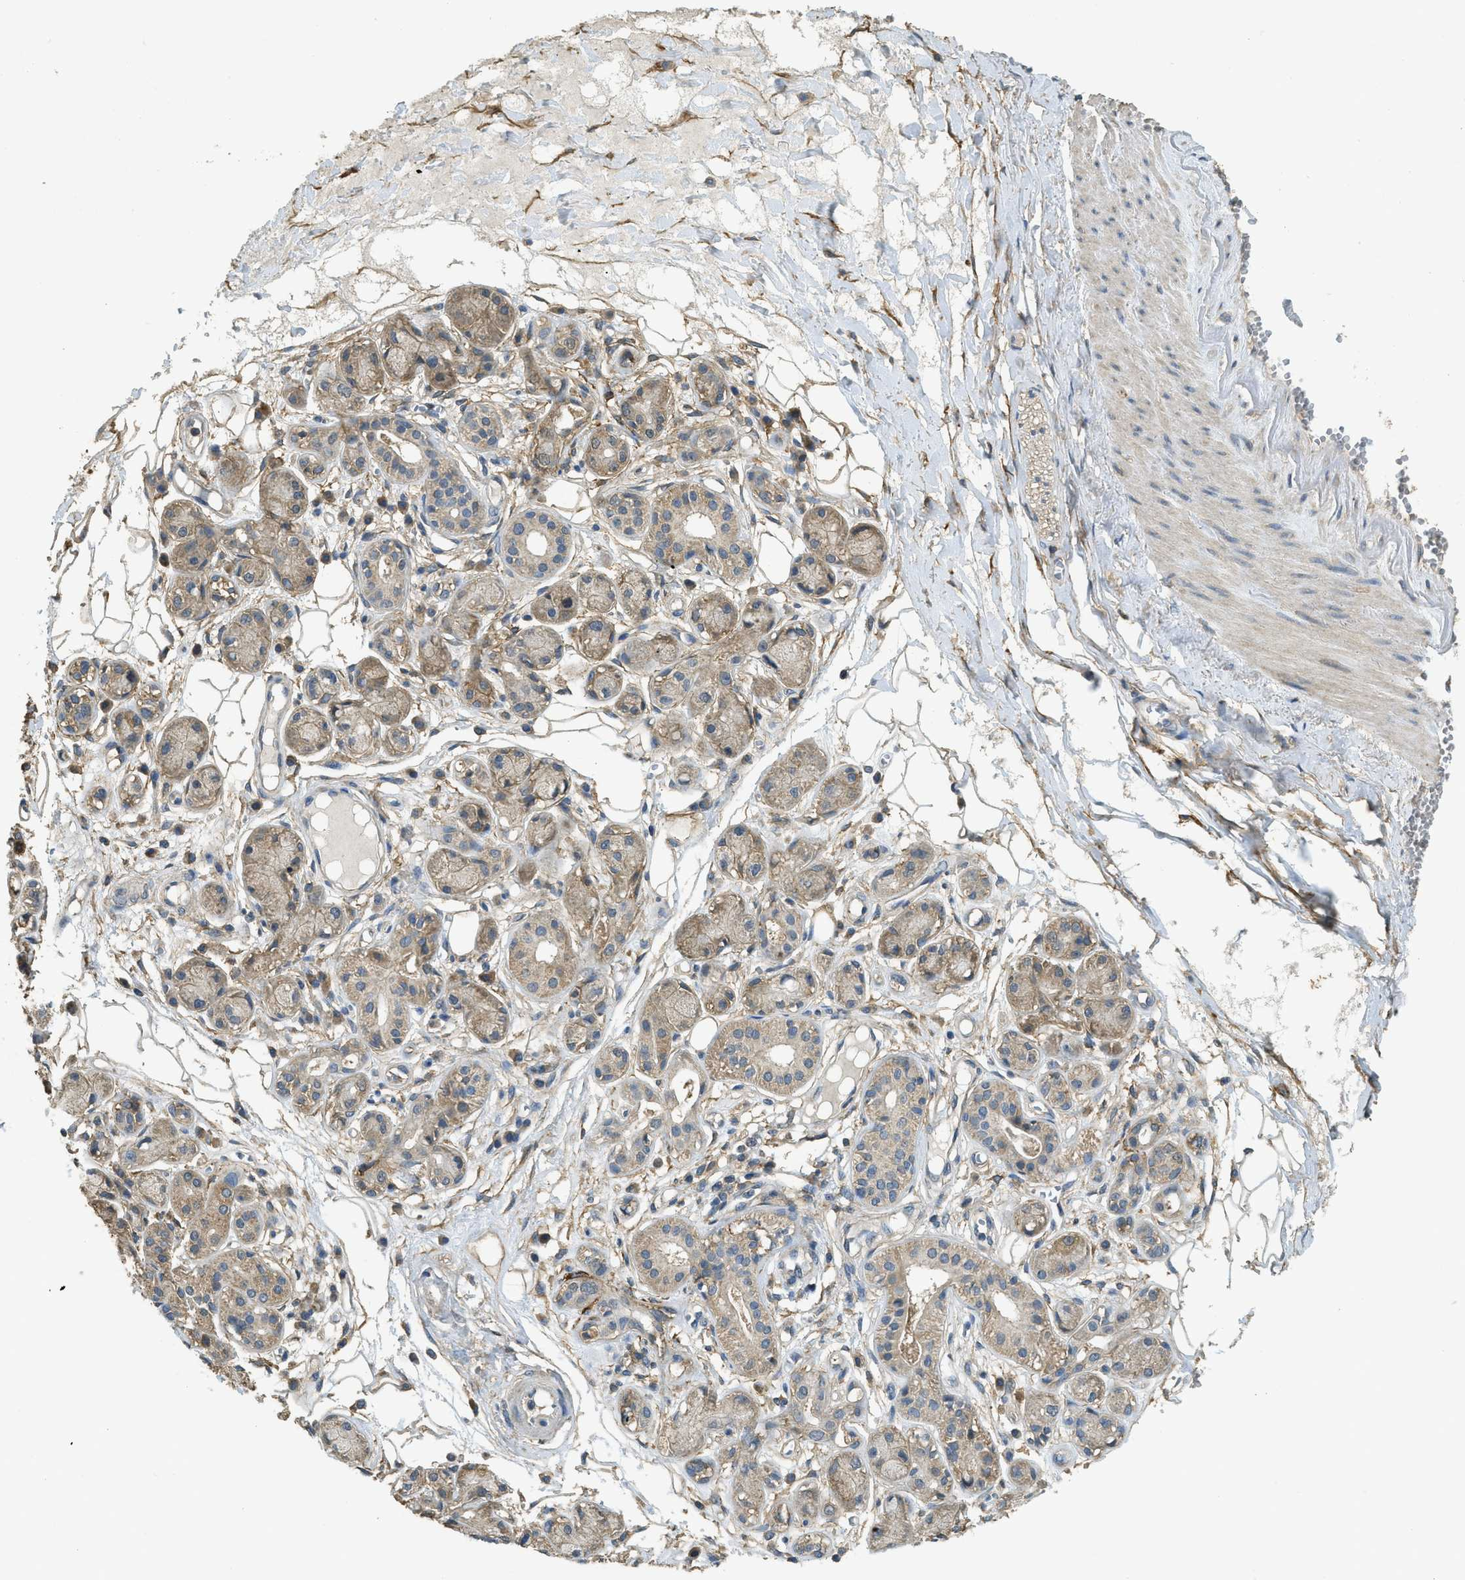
{"staining": {"intensity": "moderate", "quantity": ">75%", "location": "cytoplasmic/membranous"}, "tissue": "adipose tissue", "cell_type": "Adipocytes", "image_type": "normal", "snomed": [{"axis": "morphology", "description": "Normal tissue, NOS"}, {"axis": "morphology", "description": "Inflammation, NOS"}, {"axis": "topography", "description": "Salivary gland"}, {"axis": "topography", "description": "Peripheral nerve tissue"}], "caption": "Moderate cytoplasmic/membranous protein positivity is identified in approximately >75% of adipocytes in adipose tissue.", "gene": "CD276", "patient": {"sex": "female", "age": 75}}